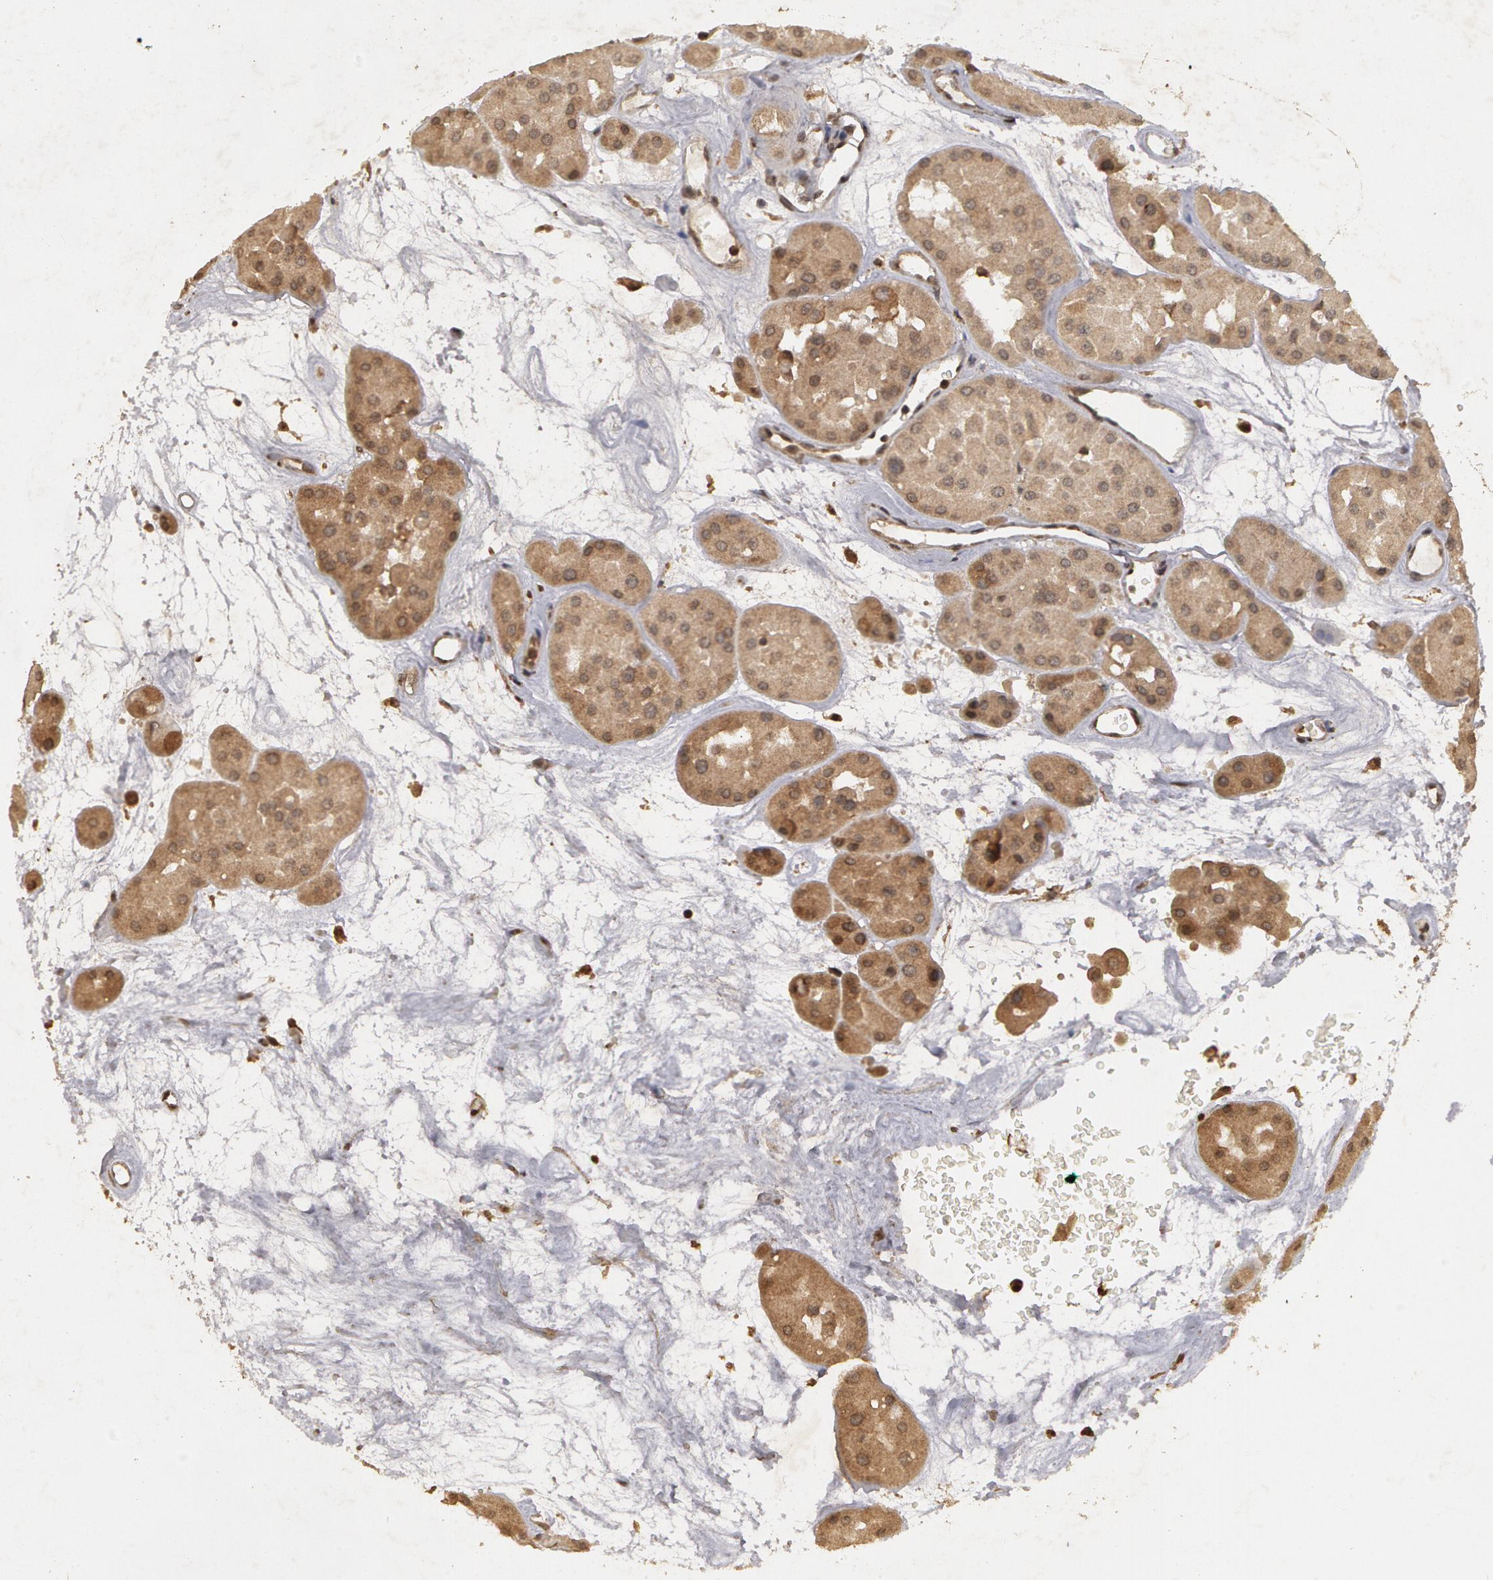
{"staining": {"intensity": "weak", "quantity": ">75%", "location": "cytoplasmic/membranous"}, "tissue": "renal cancer", "cell_type": "Tumor cells", "image_type": "cancer", "snomed": [{"axis": "morphology", "description": "Adenocarcinoma, uncertain malignant potential"}, {"axis": "topography", "description": "Kidney"}], "caption": "This histopathology image exhibits IHC staining of human adenocarcinoma,  uncertain malignant potential (renal), with low weak cytoplasmic/membranous positivity in about >75% of tumor cells.", "gene": "CALR", "patient": {"sex": "male", "age": 63}}